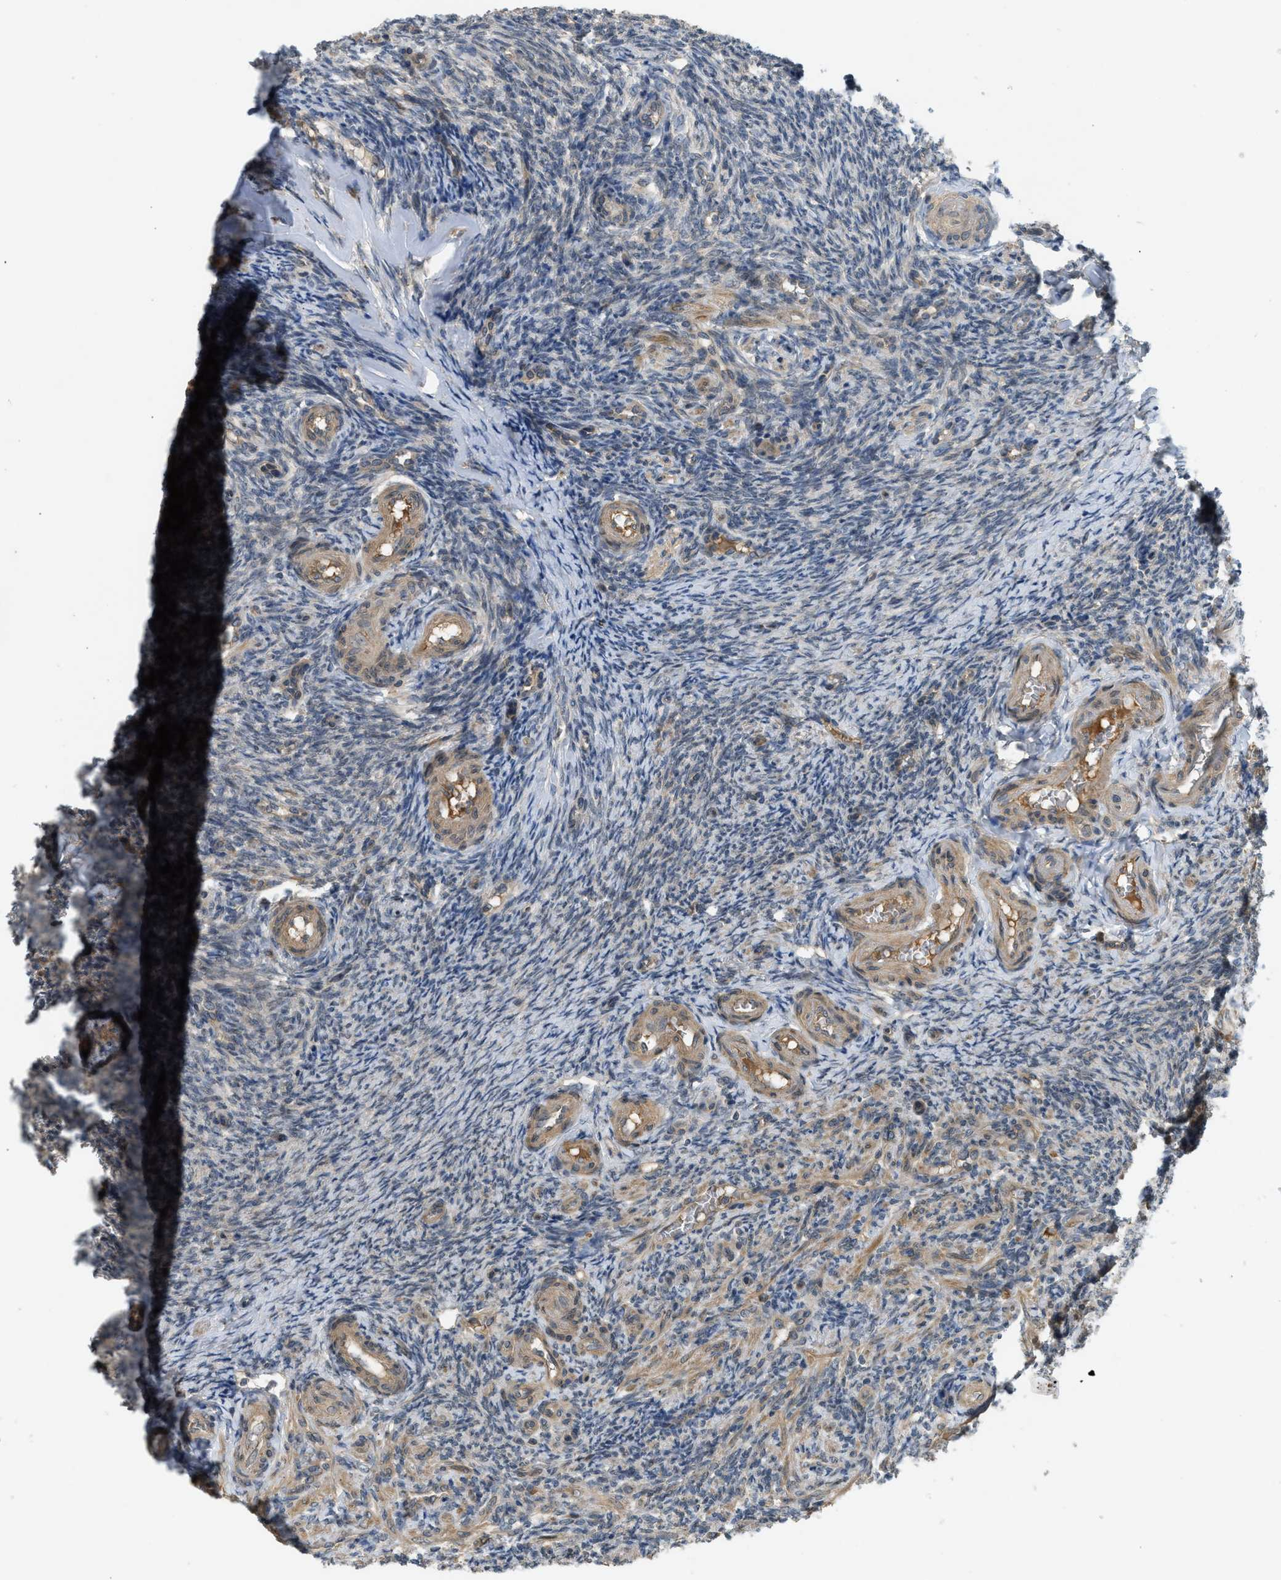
{"staining": {"intensity": "moderate", "quantity": ">75%", "location": "cytoplasmic/membranous"}, "tissue": "ovary", "cell_type": "Follicle cells", "image_type": "normal", "snomed": [{"axis": "morphology", "description": "Normal tissue, NOS"}, {"axis": "topography", "description": "Ovary"}], "caption": "Protein positivity by IHC exhibits moderate cytoplasmic/membranous expression in approximately >75% of follicle cells in benign ovary.", "gene": "ADCY8", "patient": {"sex": "female", "age": 41}}